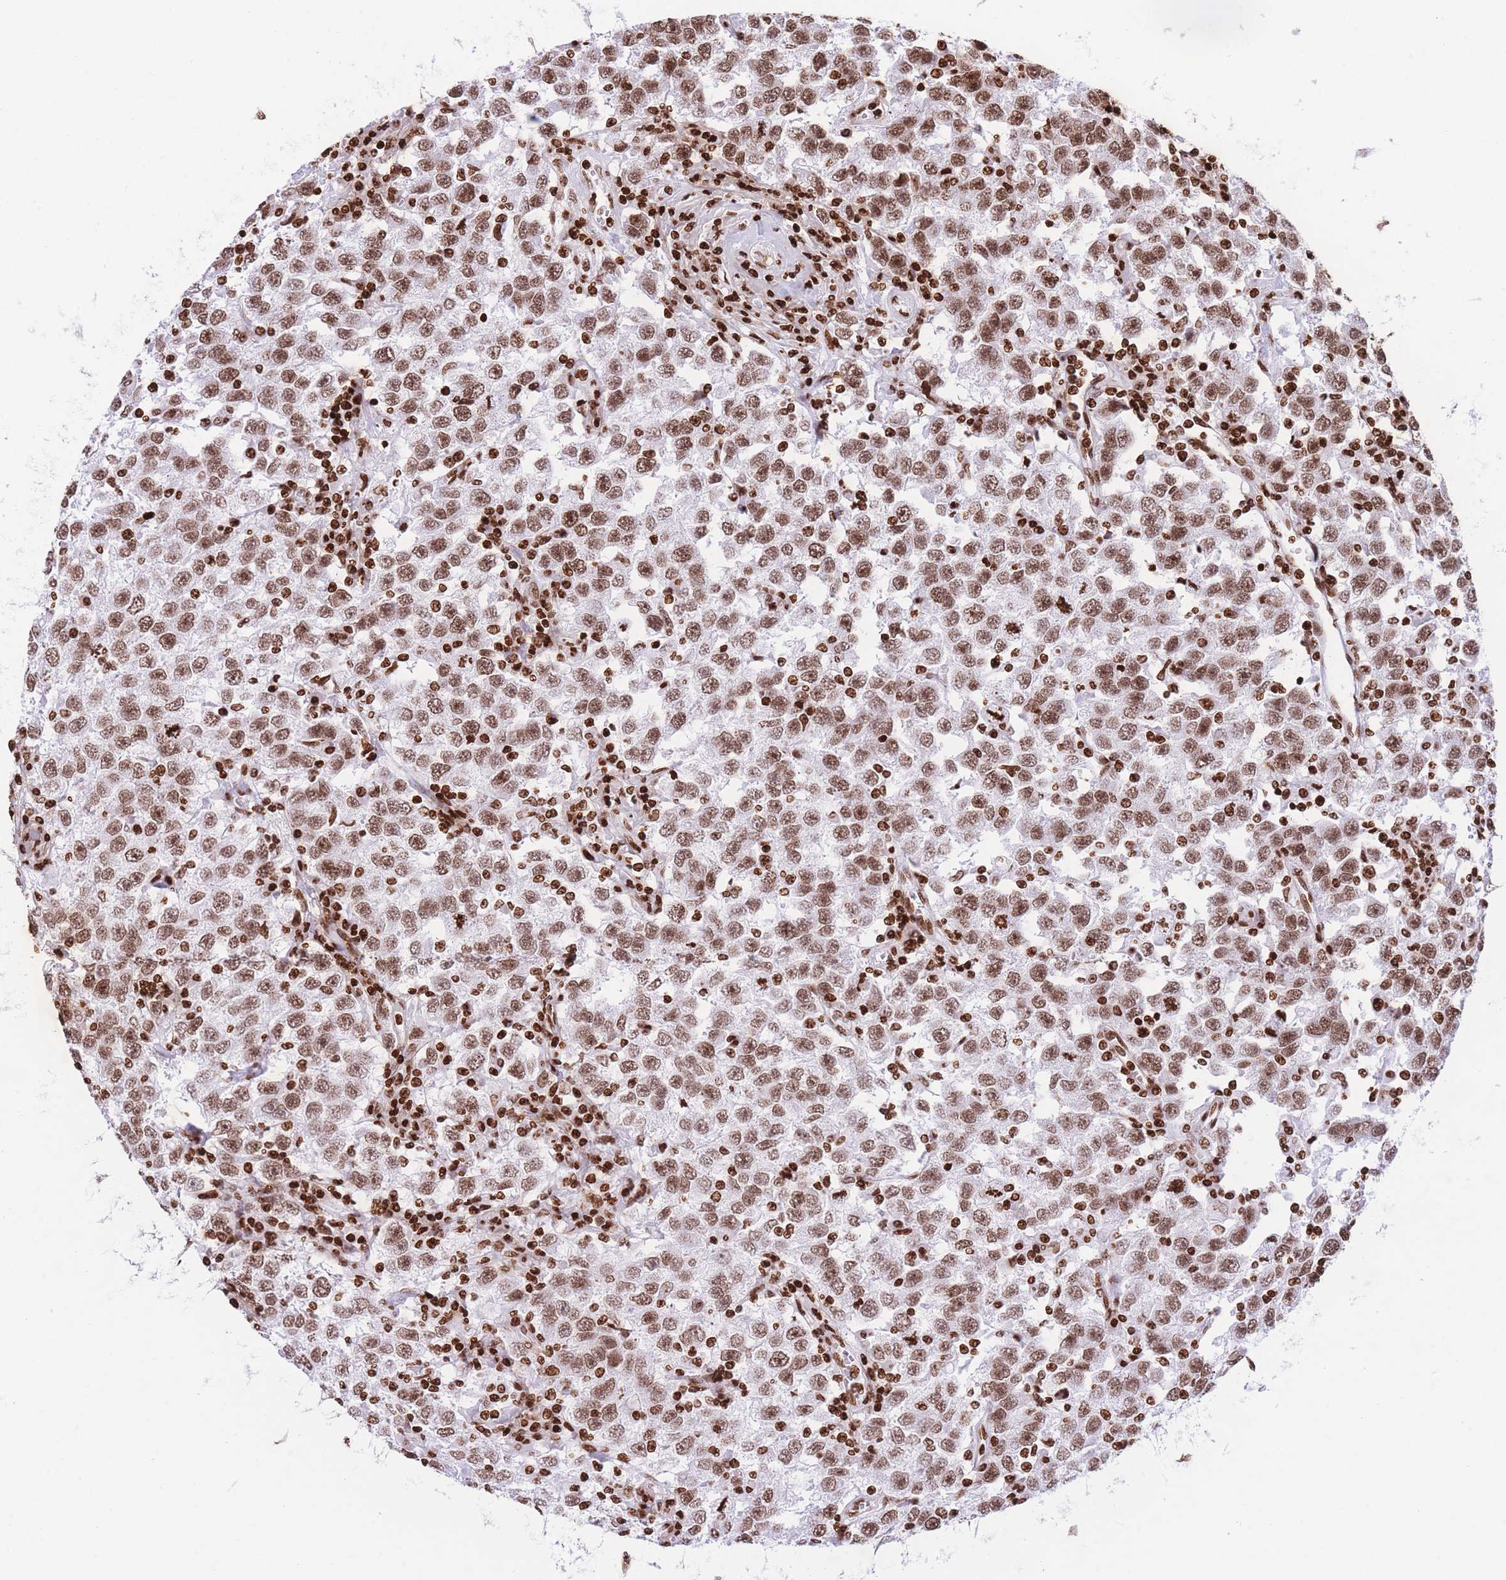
{"staining": {"intensity": "moderate", "quantity": ">75%", "location": "nuclear"}, "tissue": "testis cancer", "cell_type": "Tumor cells", "image_type": "cancer", "snomed": [{"axis": "morphology", "description": "Seminoma, NOS"}, {"axis": "topography", "description": "Testis"}], "caption": "IHC micrograph of human seminoma (testis) stained for a protein (brown), which shows medium levels of moderate nuclear expression in about >75% of tumor cells.", "gene": "H2BC11", "patient": {"sex": "male", "age": 41}}